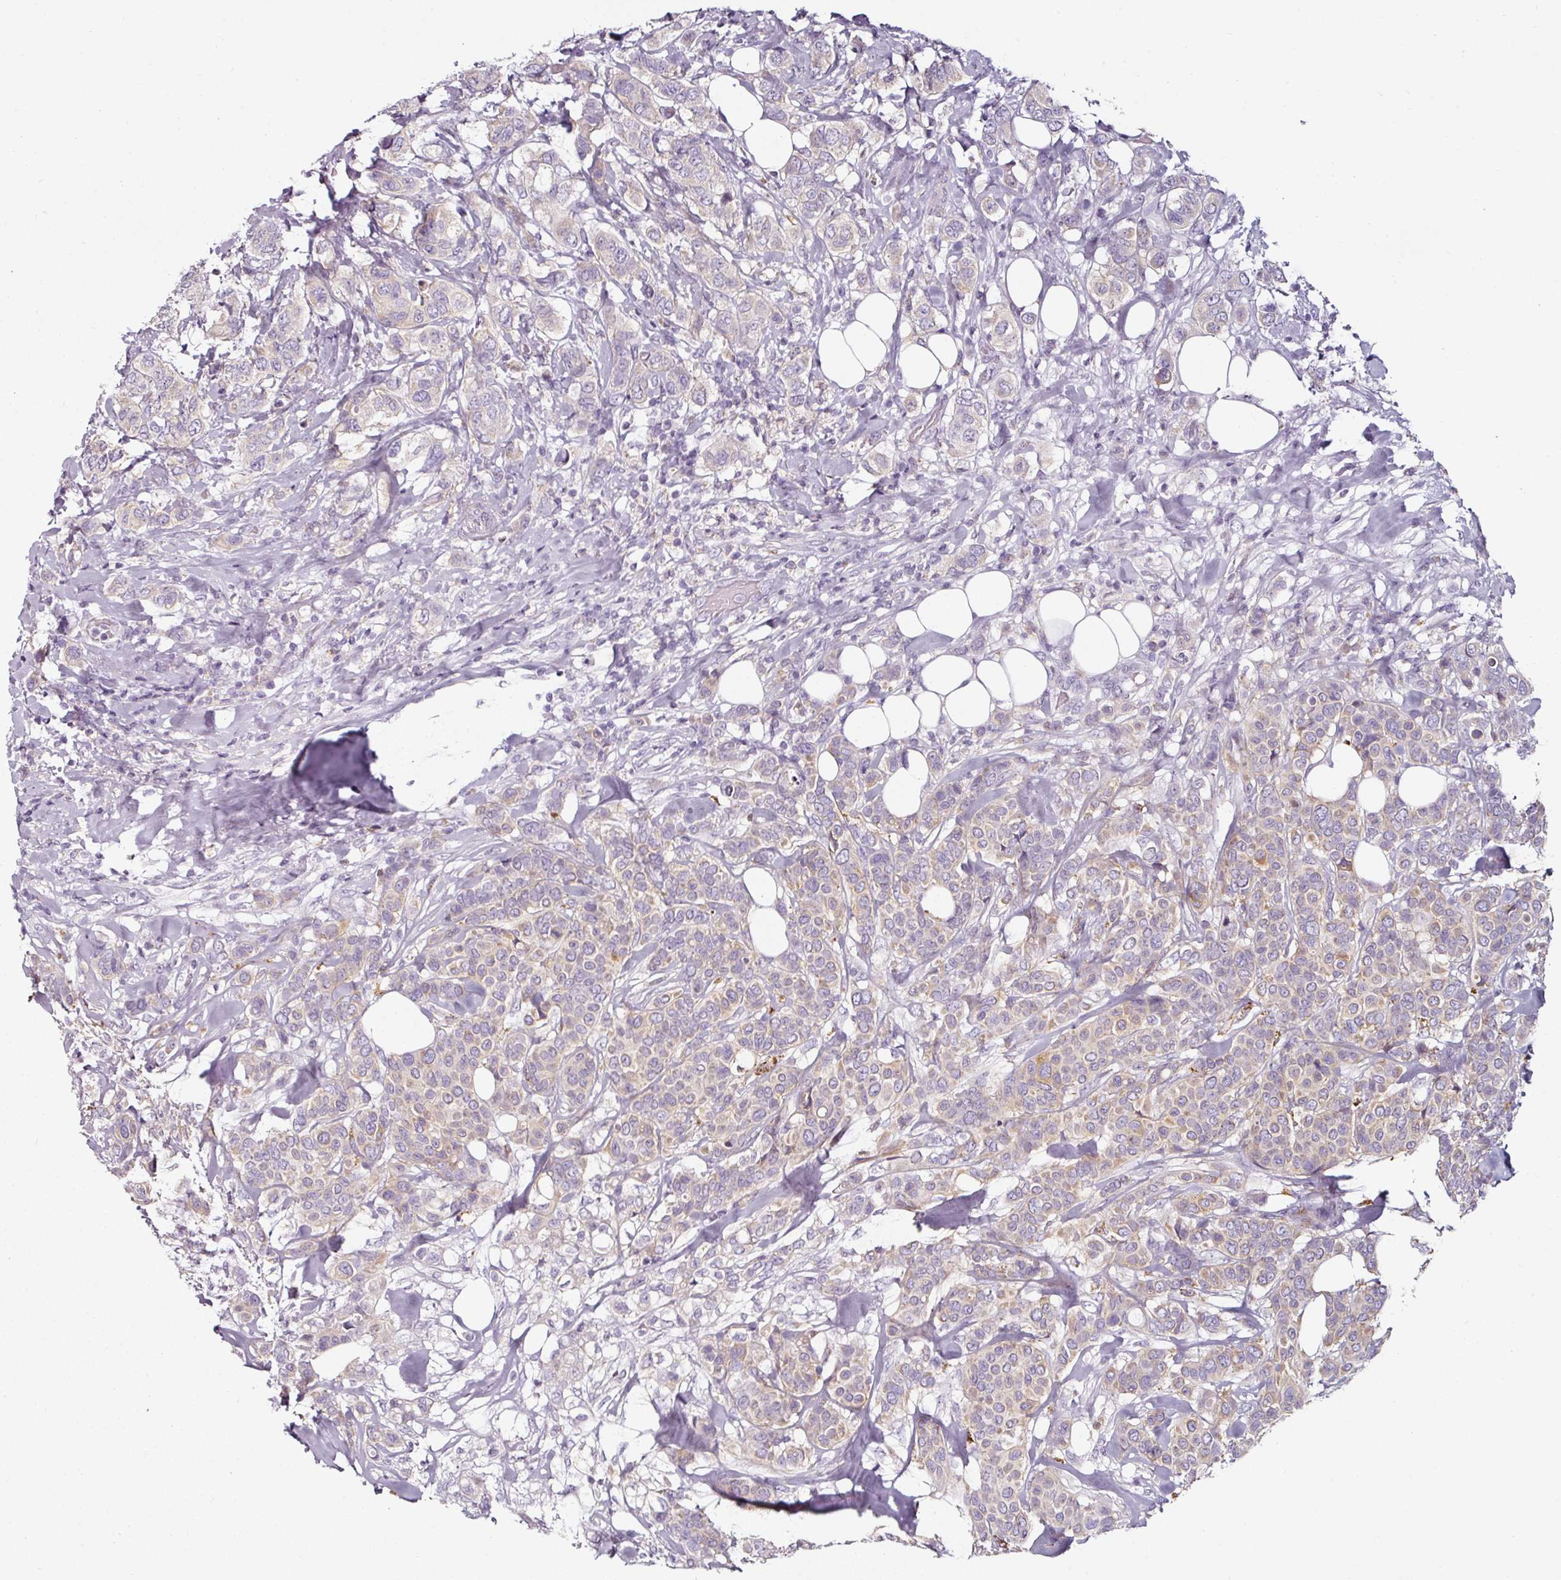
{"staining": {"intensity": "moderate", "quantity": "<25%", "location": "cytoplasmic/membranous"}, "tissue": "breast cancer", "cell_type": "Tumor cells", "image_type": "cancer", "snomed": [{"axis": "morphology", "description": "Lobular carcinoma"}, {"axis": "topography", "description": "Breast"}], "caption": "Moderate cytoplasmic/membranous staining is seen in approximately <25% of tumor cells in breast cancer (lobular carcinoma).", "gene": "CAP2", "patient": {"sex": "female", "age": 51}}